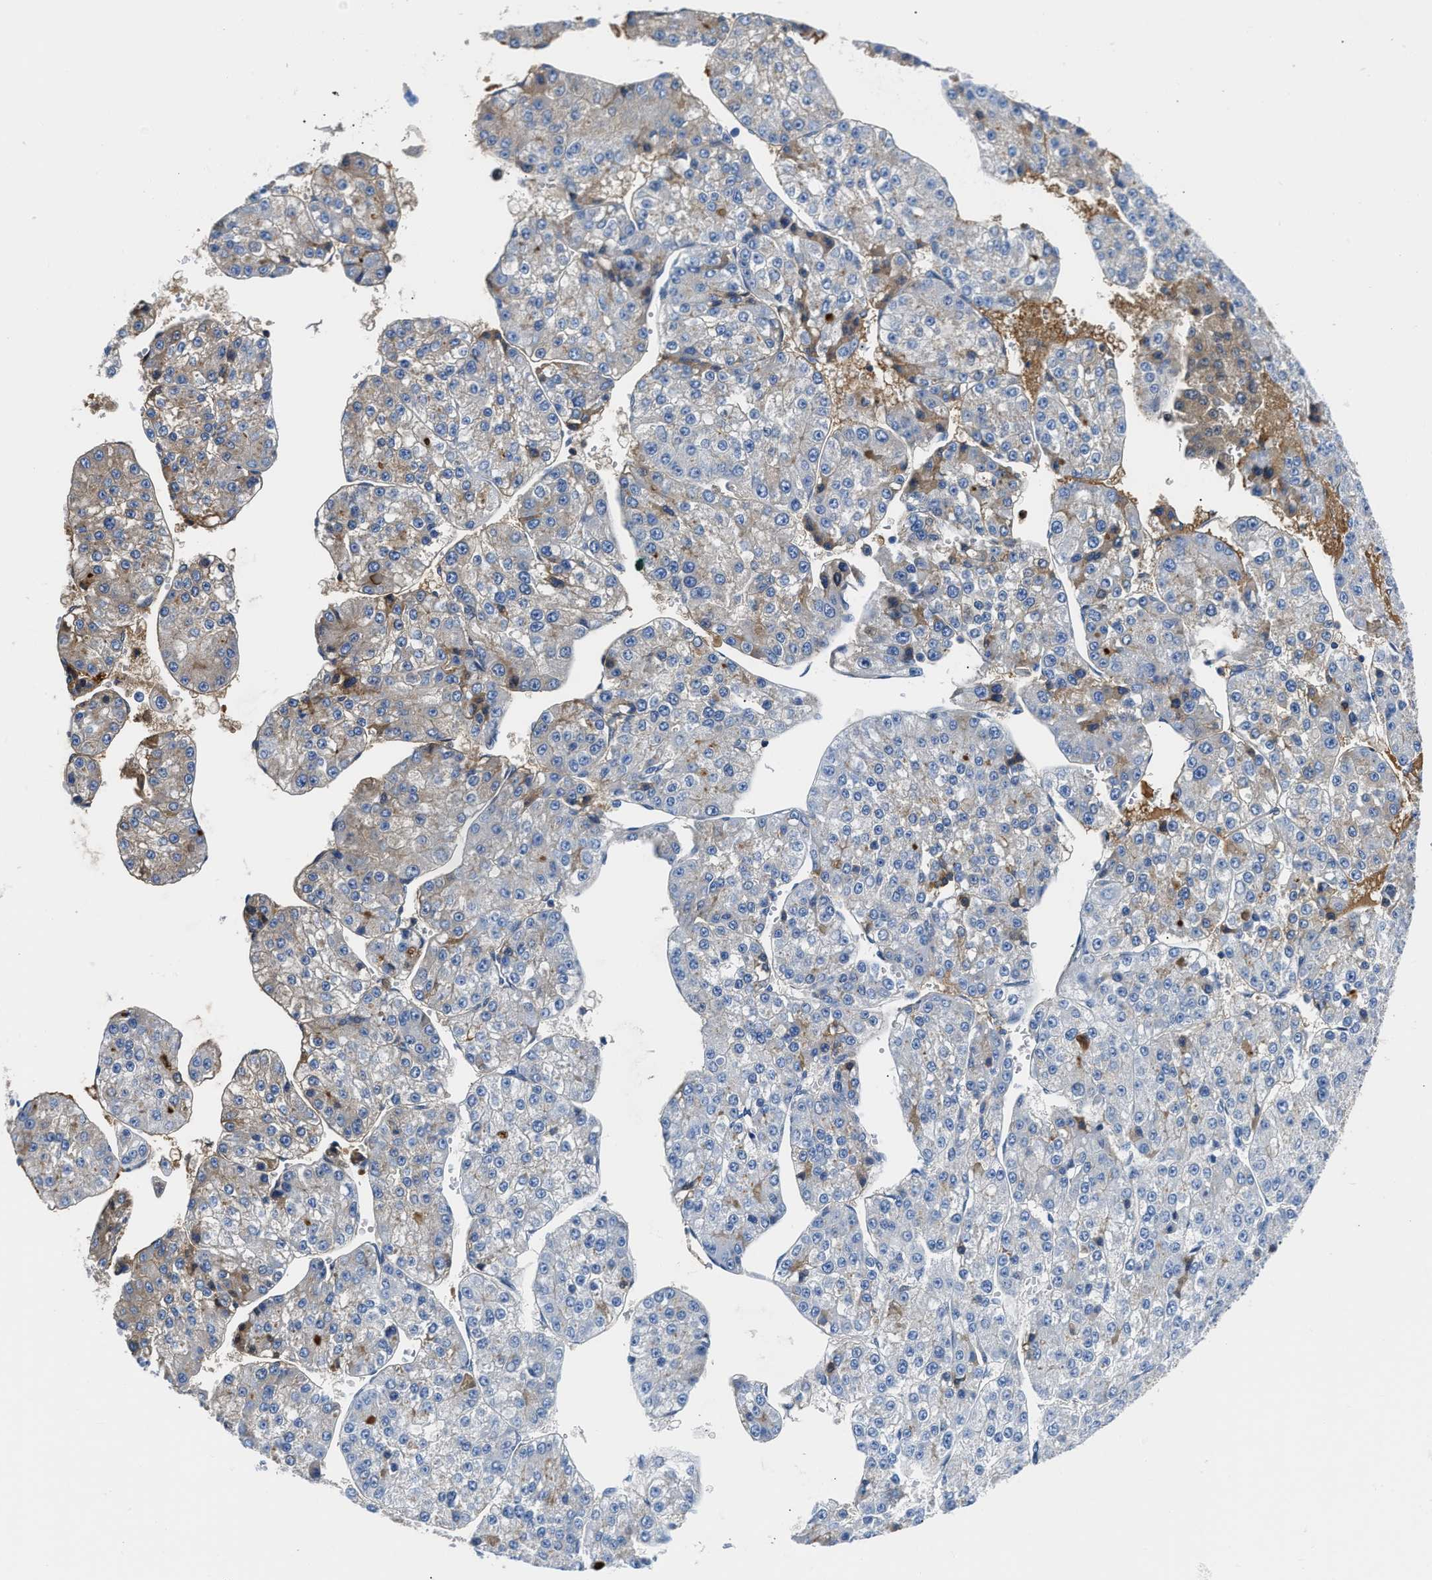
{"staining": {"intensity": "weak", "quantity": "<25%", "location": "cytoplasmic/membranous"}, "tissue": "liver cancer", "cell_type": "Tumor cells", "image_type": "cancer", "snomed": [{"axis": "morphology", "description": "Carcinoma, Hepatocellular, NOS"}, {"axis": "topography", "description": "Liver"}], "caption": "Tumor cells are negative for brown protein staining in hepatocellular carcinoma (liver).", "gene": "GC", "patient": {"sex": "female", "age": 73}}